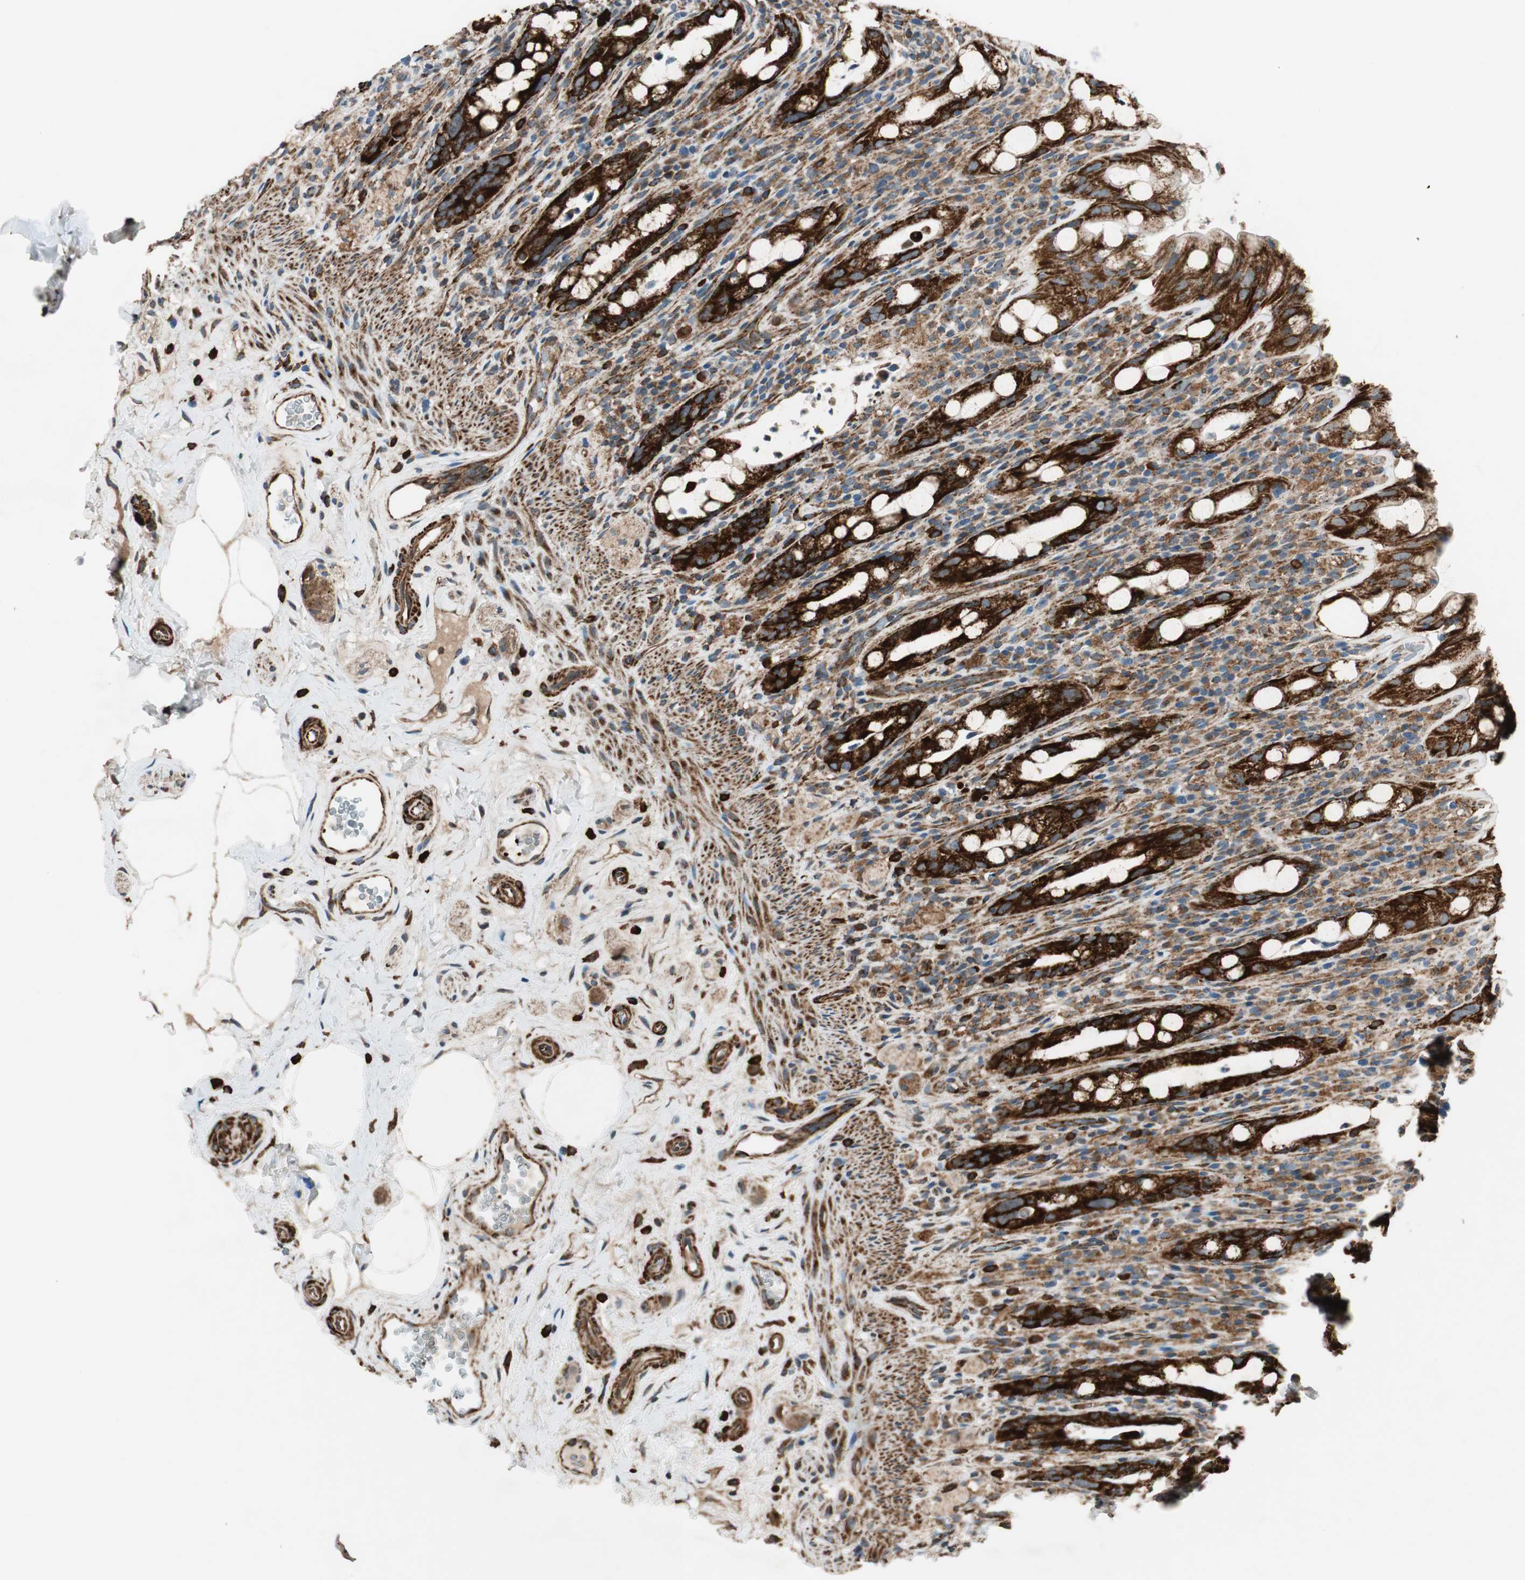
{"staining": {"intensity": "strong", "quantity": ">75%", "location": "cytoplasmic/membranous"}, "tissue": "rectum", "cell_type": "Glandular cells", "image_type": "normal", "snomed": [{"axis": "morphology", "description": "Normal tissue, NOS"}, {"axis": "topography", "description": "Rectum"}], "caption": "Immunohistochemistry (IHC) micrograph of unremarkable rectum: human rectum stained using immunohistochemistry (IHC) shows high levels of strong protein expression localized specifically in the cytoplasmic/membranous of glandular cells, appearing as a cytoplasmic/membranous brown color.", "gene": "AKAP1", "patient": {"sex": "male", "age": 44}}